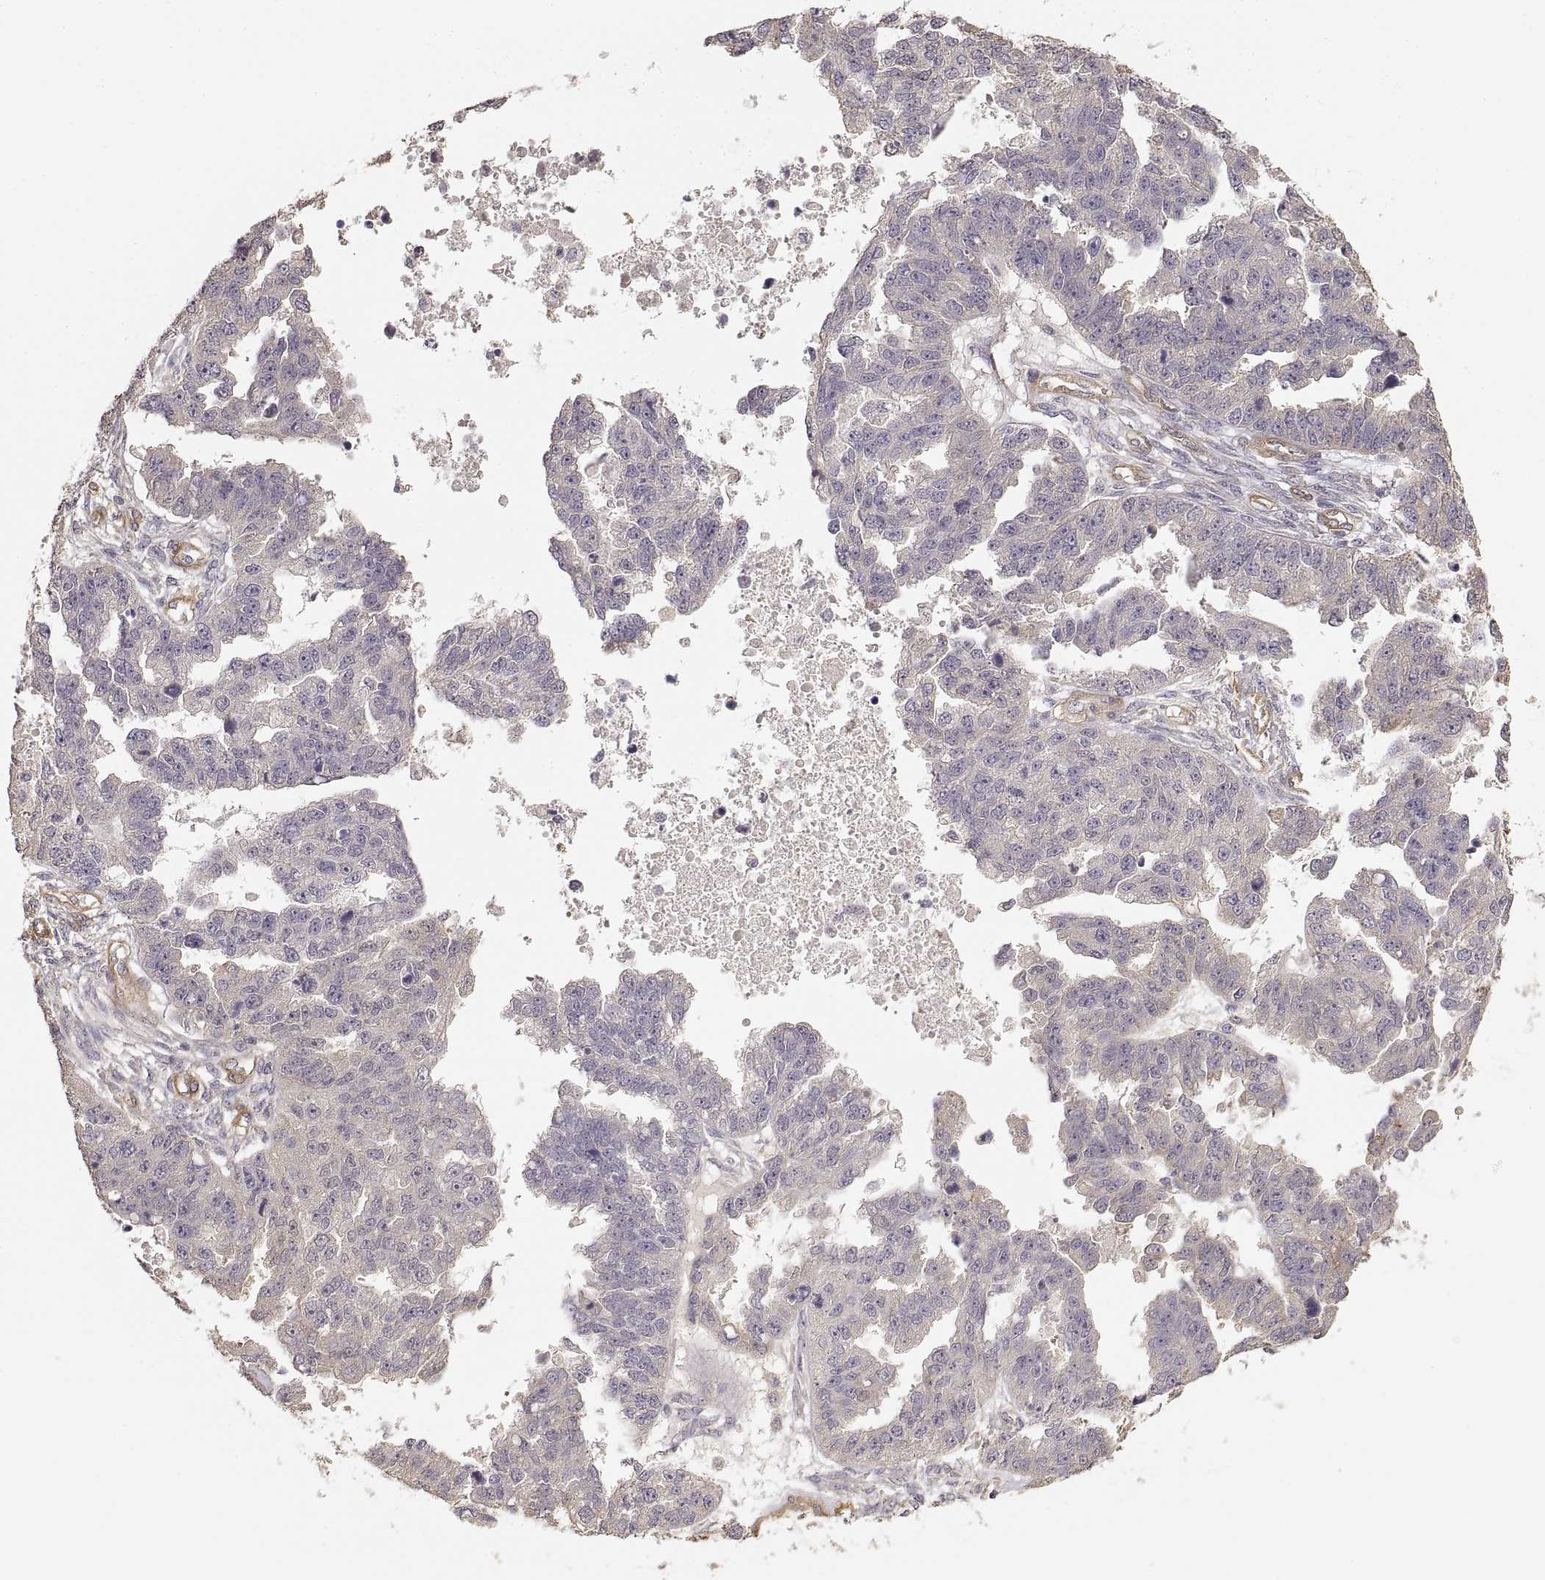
{"staining": {"intensity": "negative", "quantity": "none", "location": "none"}, "tissue": "ovarian cancer", "cell_type": "Tumor cells", "image_type": "cancer", "snomed": [{"axis": "morphology", "description": "Cystadenocarcinoma, serous, NOS"}, {"axis": "topography", "description": "Ovary"}], "caption": "This is a histopathology image of immunohistochemistry (IHC) staining of ovarian cancer, which shows no staining in tumor cells.", "gene": "LAMA4", "patient": {"sex": "female", "age": 58}}